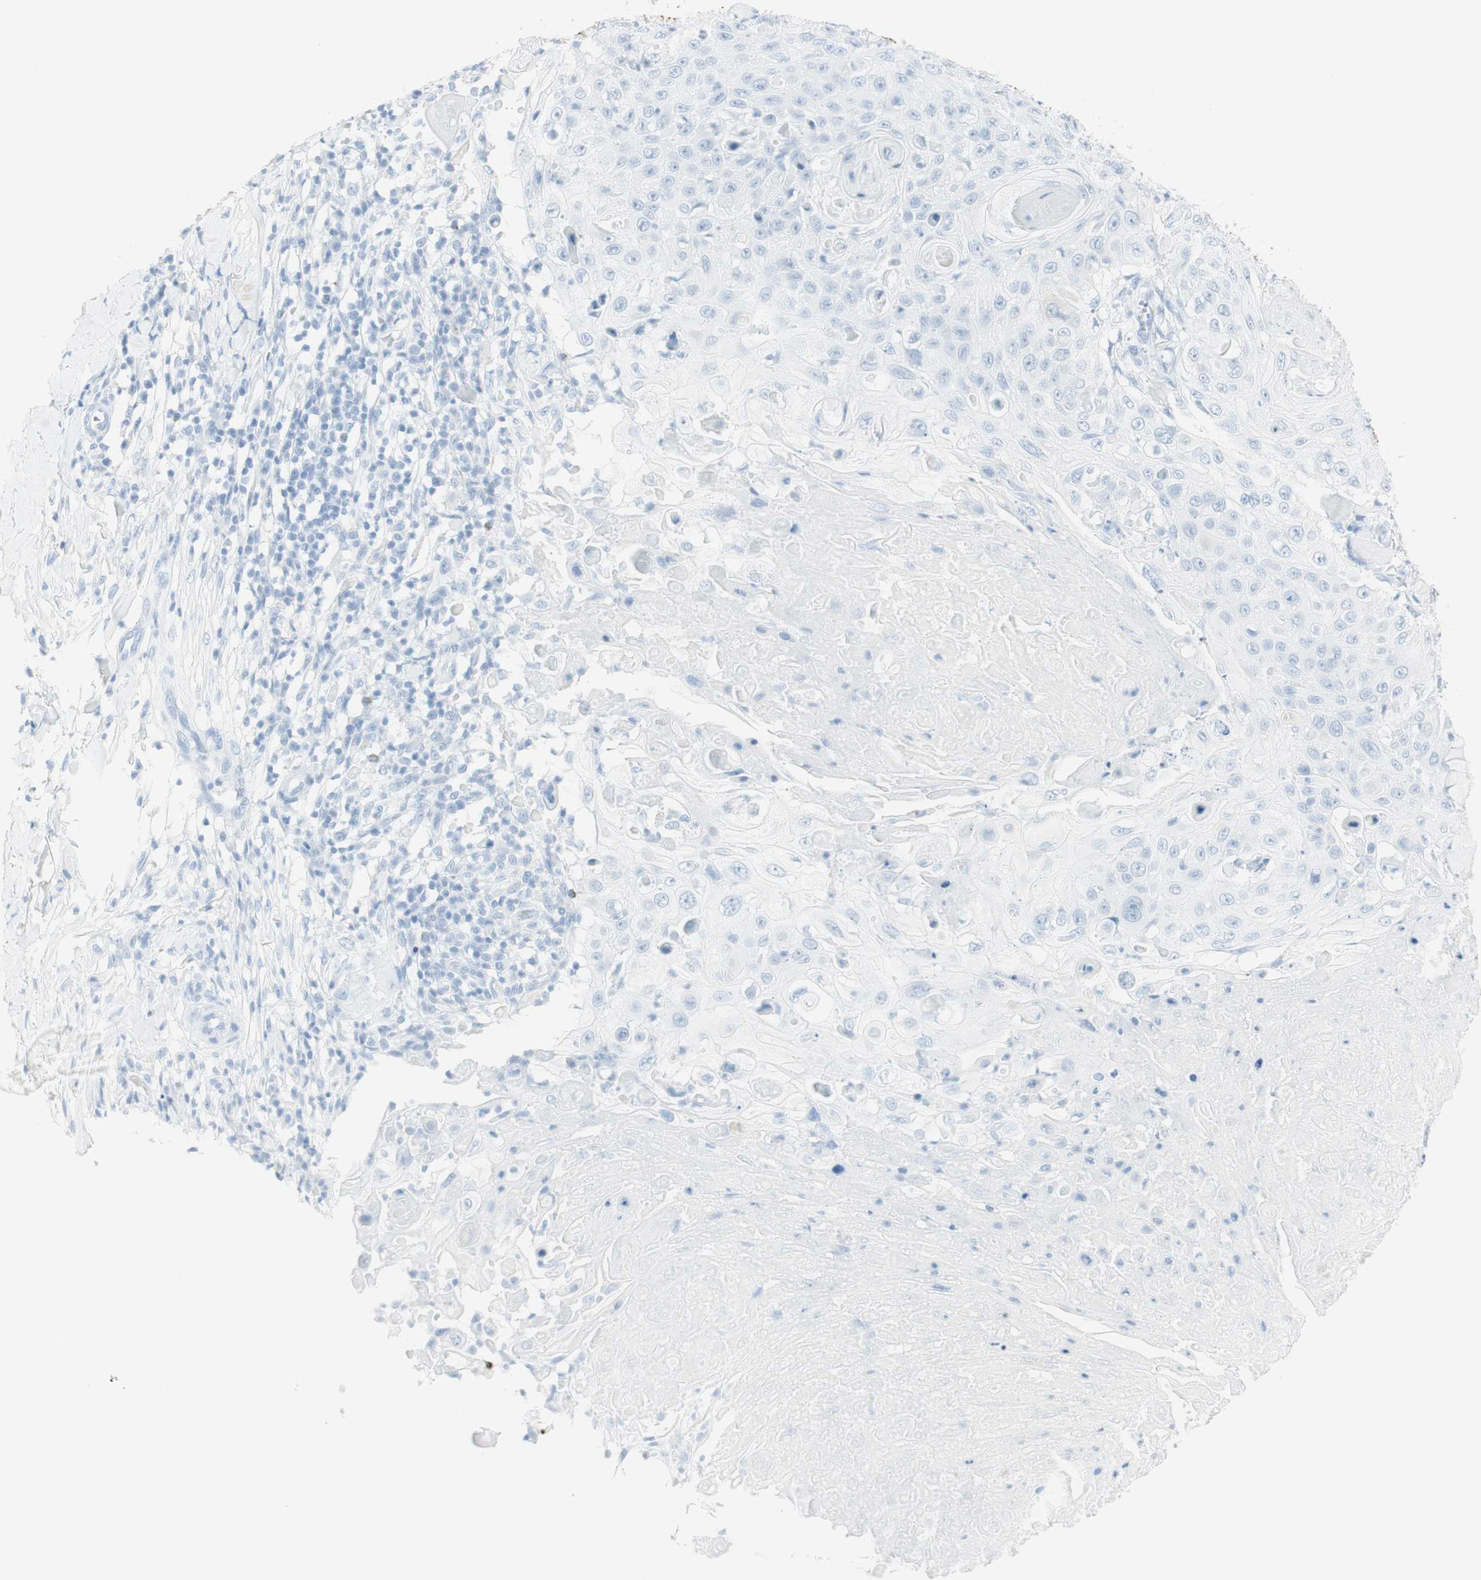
{"staining": {"intensity": "negative", "quantity": "none", "location": "none"}, "tissue": "skin cancer", "cell_type": "Tumor cells", "image_type": "cancer", "snomed": [{"axis": "morphology", "description": "Squamous cell carcinoma, NOS"}, {"axis": "topography", "description": "Skin"}], "caption": "The photomicrograph demonstrates no significant staining in tumor cells of squamous cell carcinoma (skin).", "gene": "NAPSA", "patient": {"sex": "male", "age": 86}}